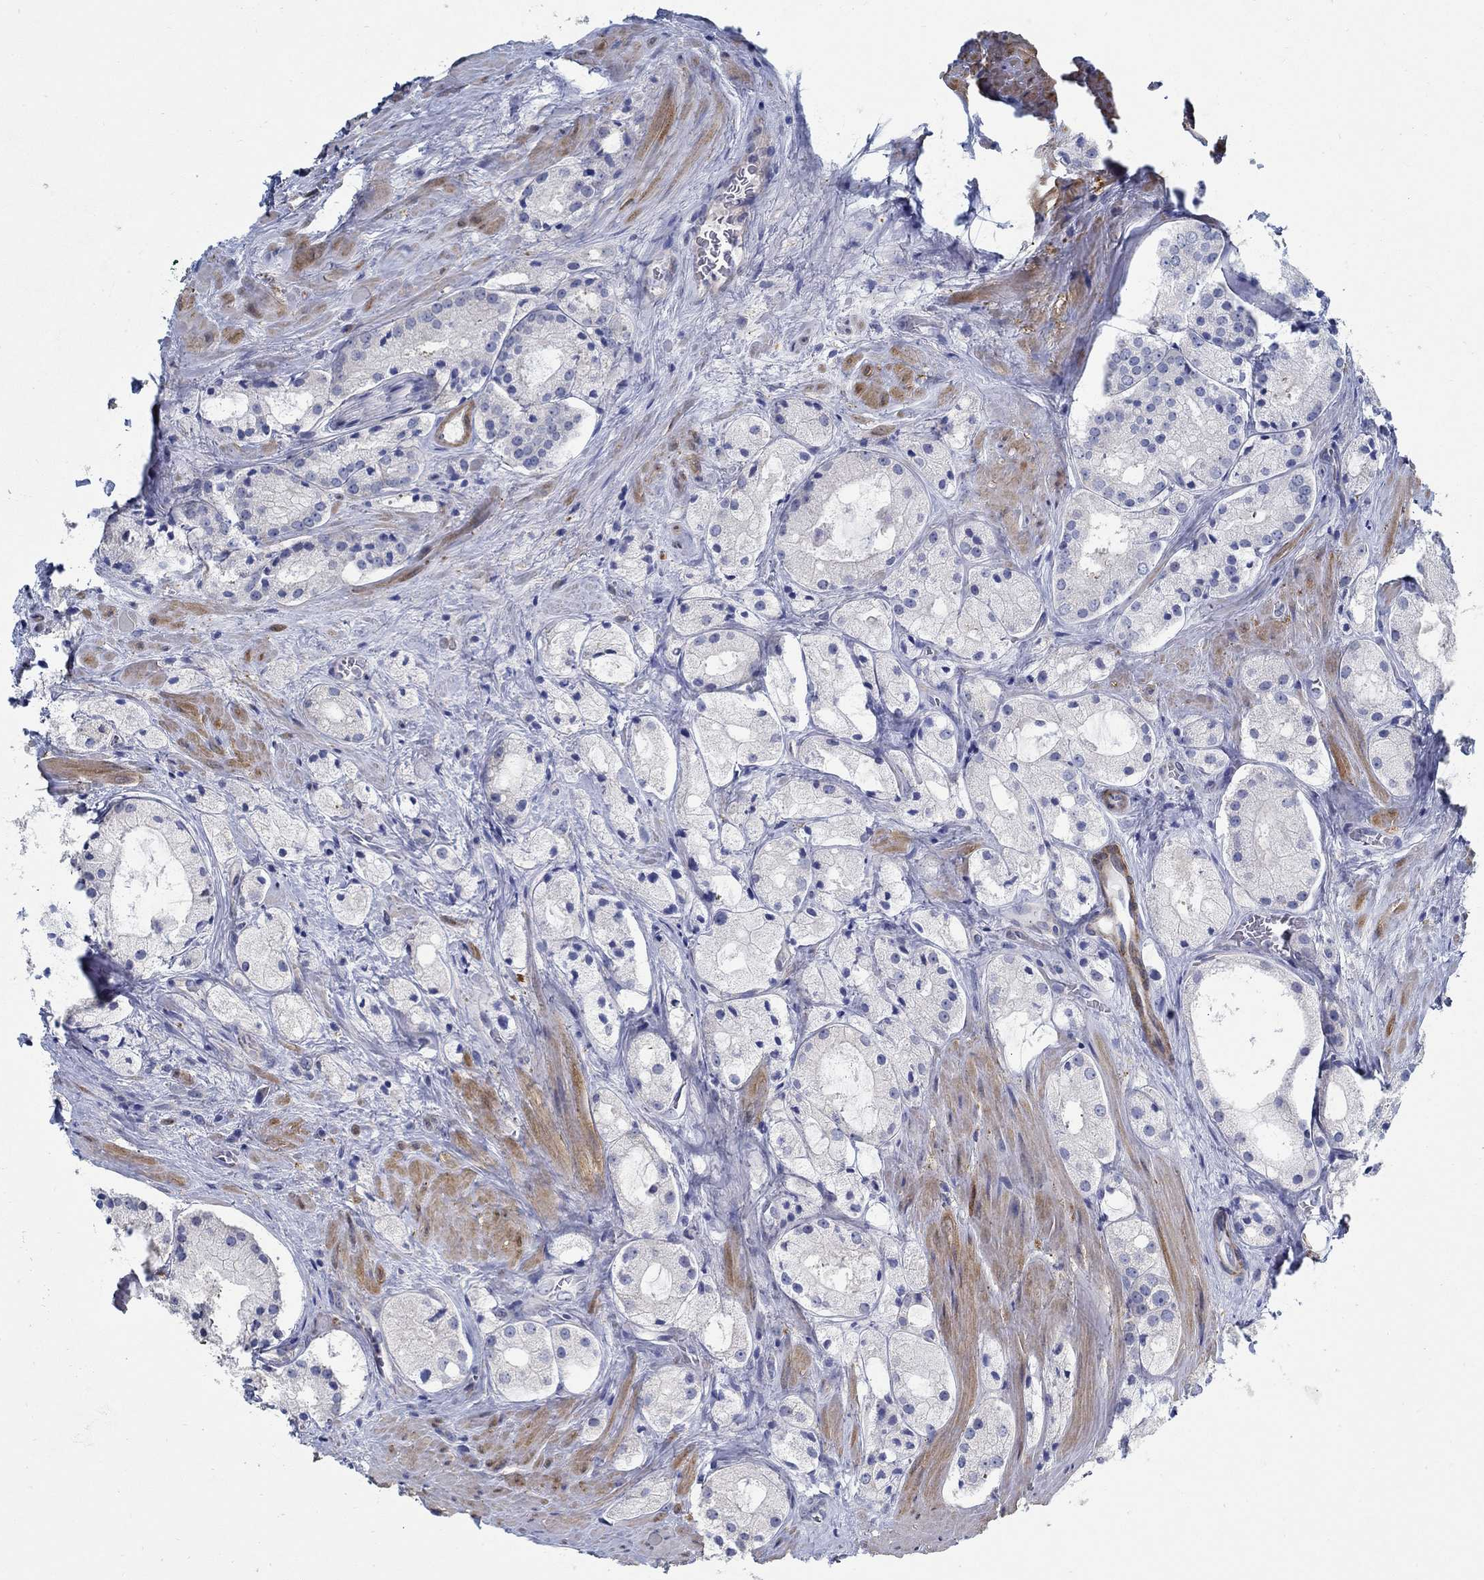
{"staining": {"intensity": "negative", "quantity": "none", "location": "none"}, "tissue": "prostate cancer", "cell_type": "Tumor cells", "image_type": "cancer", "snomed": [{"axis": "morphology", "description": "Adenocarcinoma, NOS"}, {"axis": "morphology", "description": "Adenocarcinoma, High grade"}, {"axis": "topography", "description": "Prostate"}], "caption": "There is no significant expression in tumor cells of prostate cancer.", "gene": "C15orf39", "patient": {"sex": "male", "age": 64}}